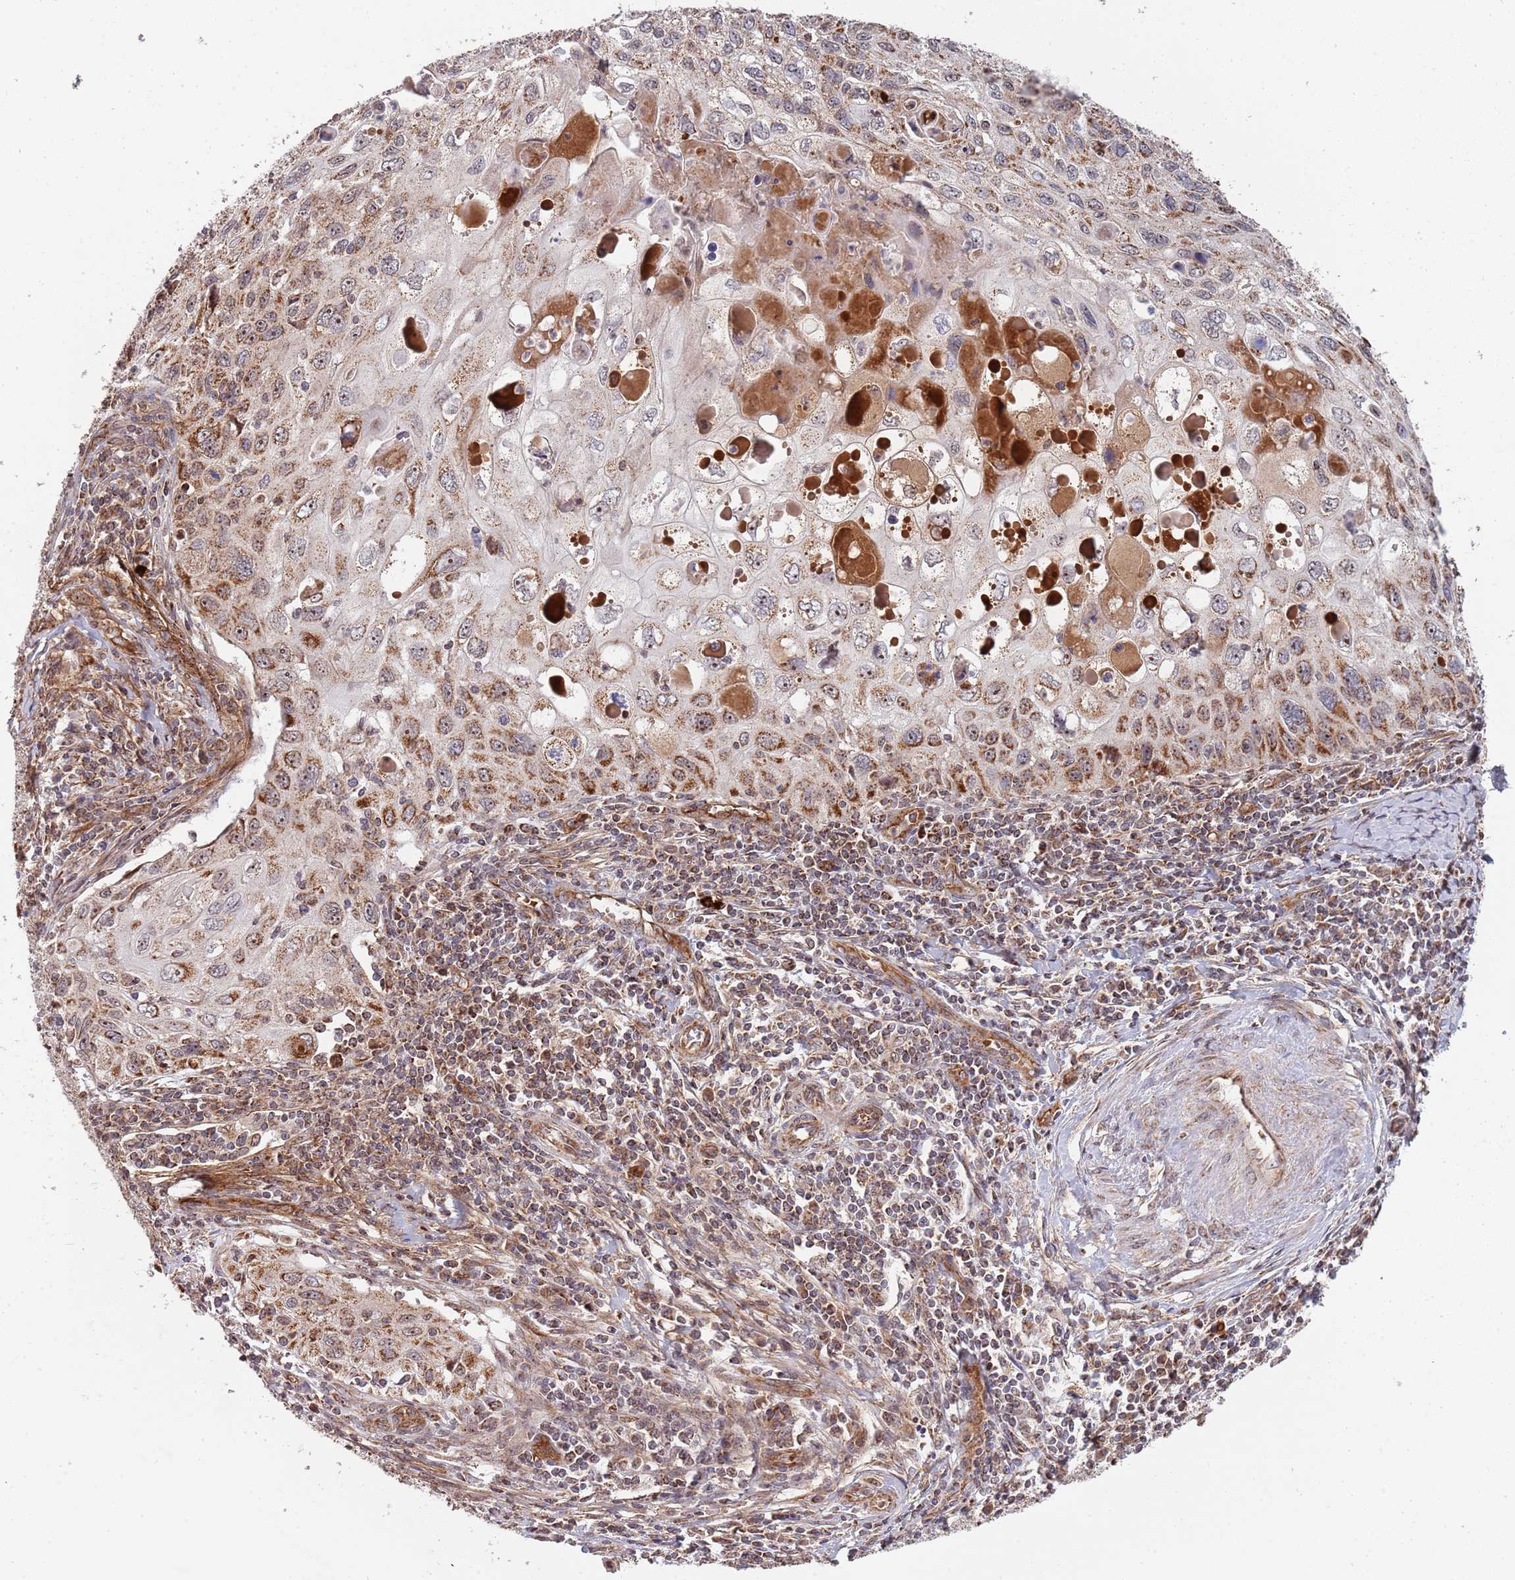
{"staining": {"intensity": "moderate", "quantity": ">75%", "location": "cytoplasmic/membranous"}, "tissue": "cervical cancer", "cell_type": "Tumor cells", "image_type": "cancer", "snomed": [{"axis": "morphology", "description": "Squamous cell carcinoma, NOS"}, {"axis": "topography", "description": "Cervix"}], "caption": "About >75% of tumor cells in cervical cancer (squamous cell carcinoma) reveal moderate cytoplasmic/membranous protein staining as visualized by brown immunohistochemical staining.", "gene": "DCHS1", "patient": {"sex": "female", "age": 70}}